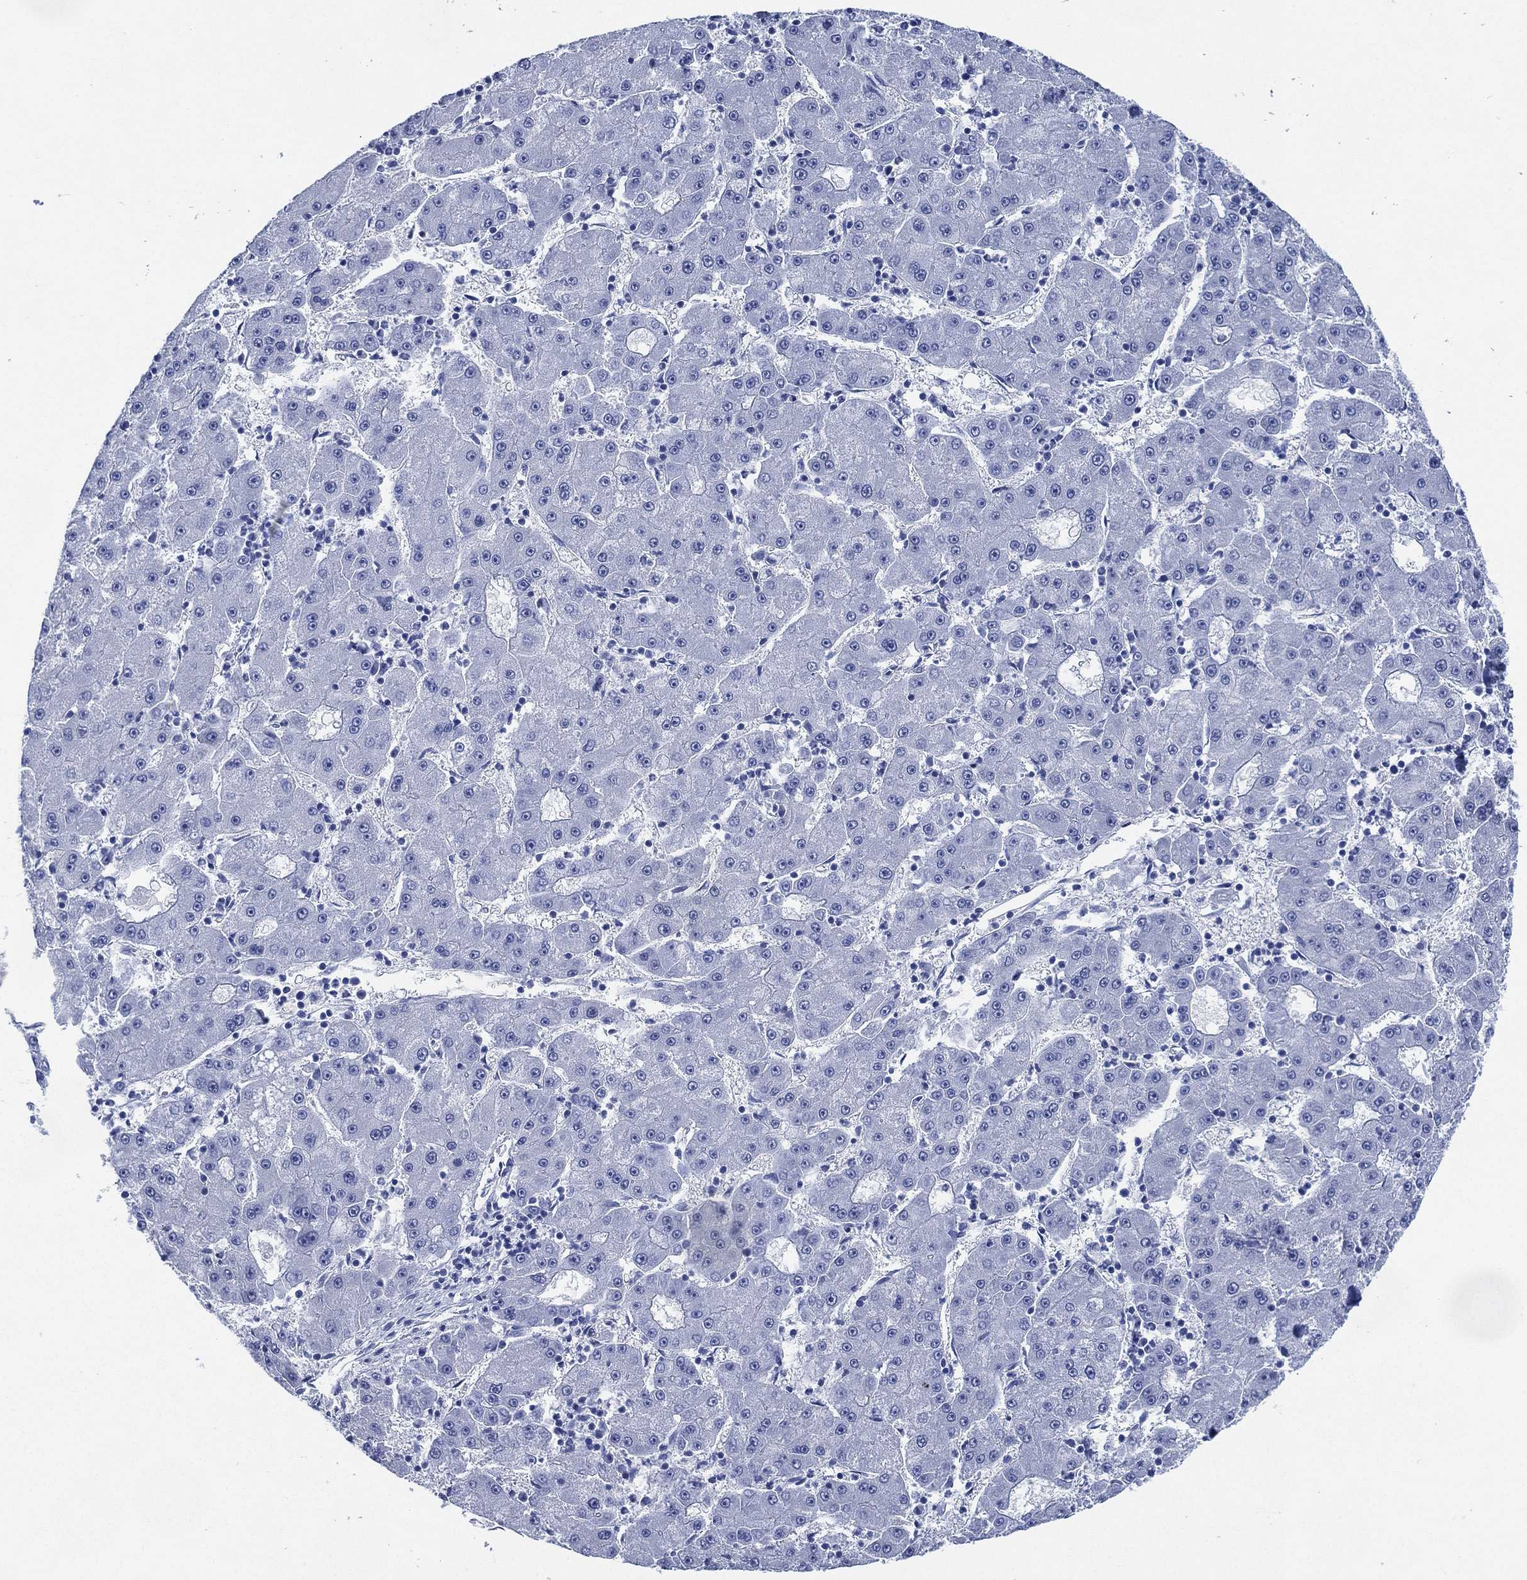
{"staining": {"intensity": "negative", "quantity": "none", "location": "none"}, "tissue": "liver cancer", "cell_type": "Tumor cells", "image_type": "cancer", "snomed": [{"axis": "morphology", "description": "Carcinoma, Hepatocellular, NOS"}, {"axis": "topography", "description": "Liver"}], "caption": "Human liver cancer (hepatocellular carcinoma) stained for a protein using immunohistochemistry shows no staining in tumor cells.", "gene": "SIGLECL1", "patient": {"sex": "male", "age": 73}}